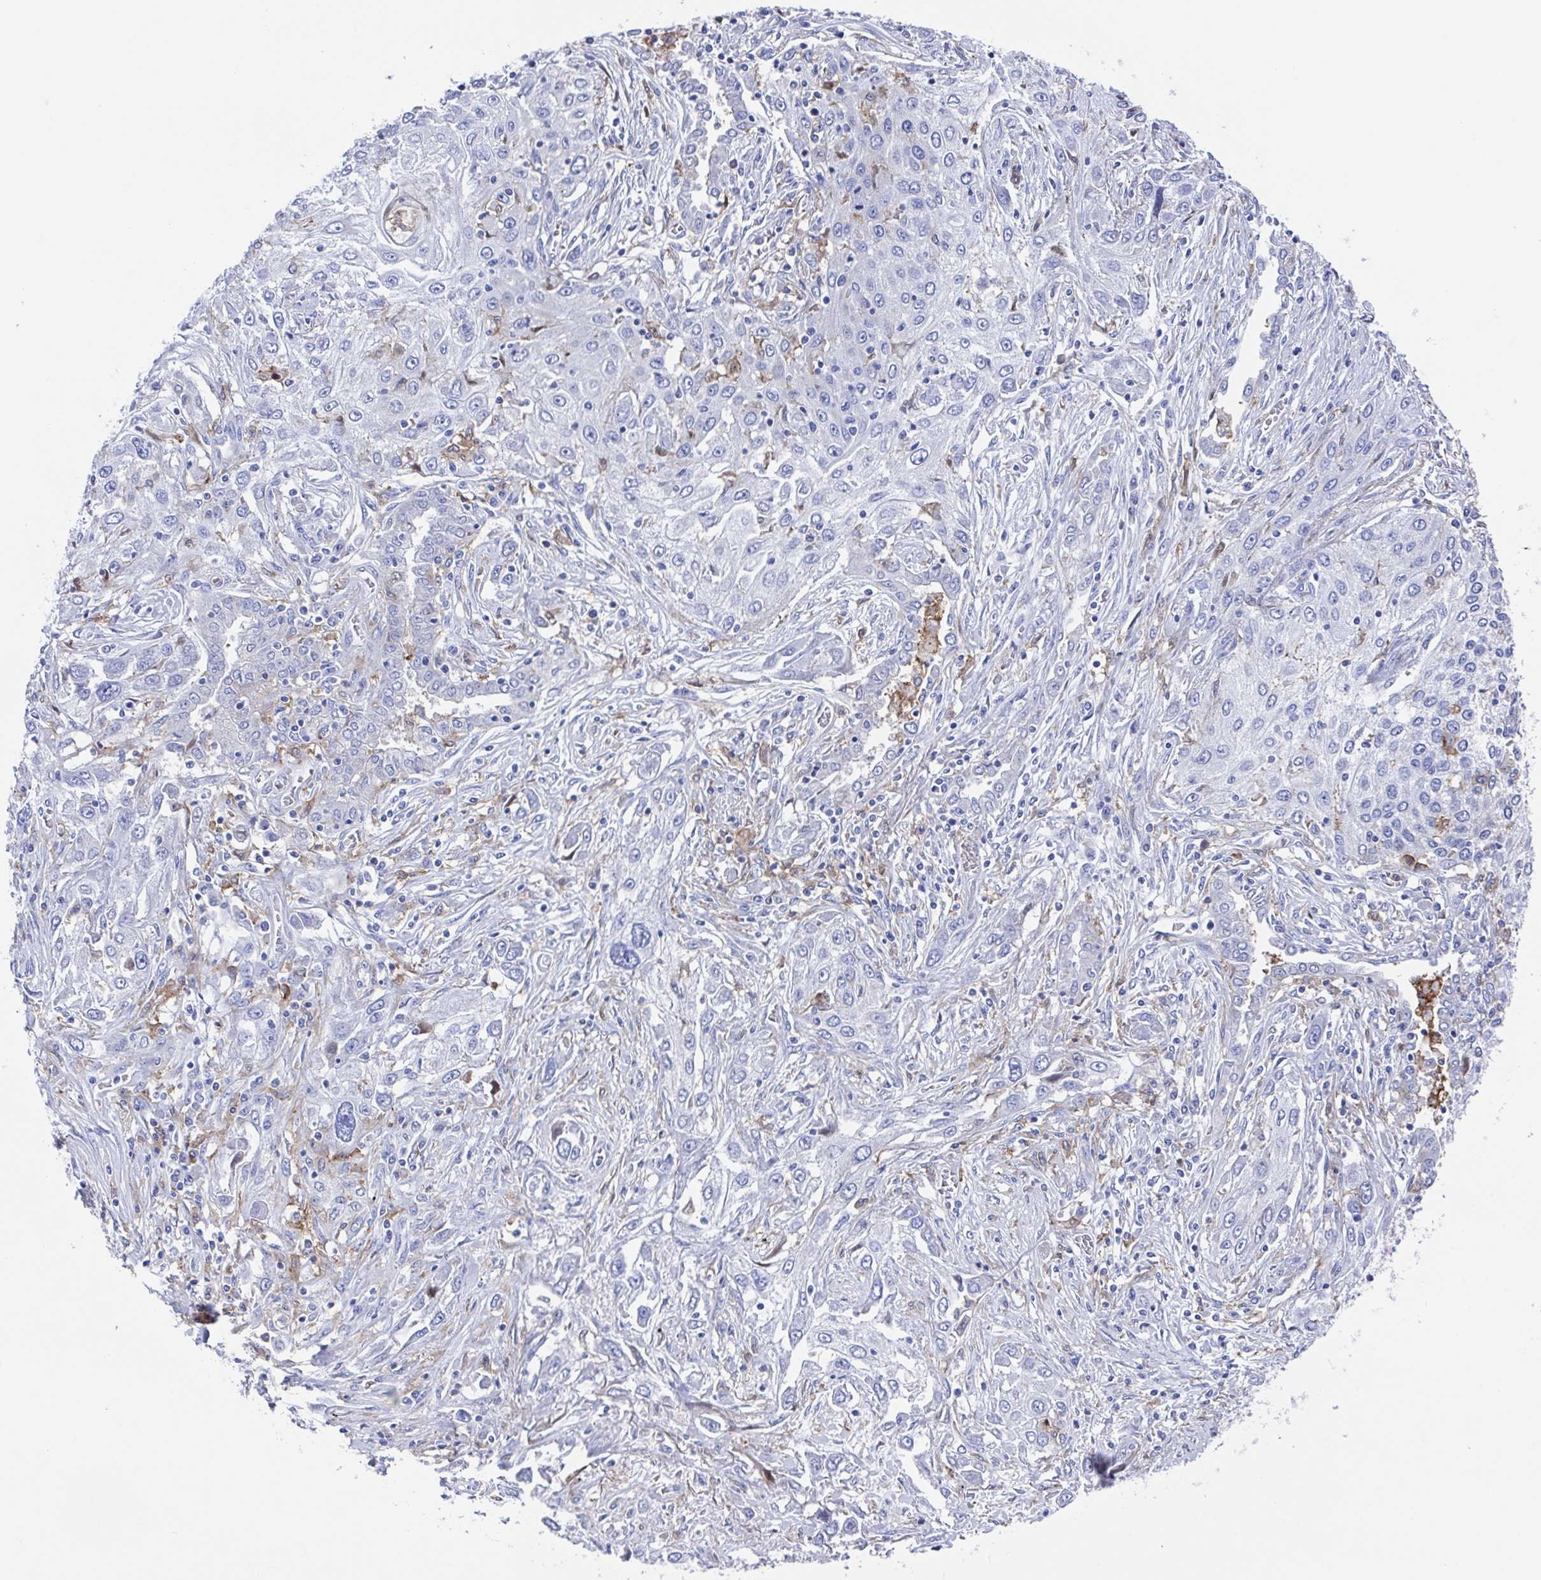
{"staining": {"intensity": "negative", "quantity": "none", "location": "none"}, "tissue": "lung cancer", "cell_type": "Tumor cells", "image_type": "cancer", "snomed": [{"axis": "morphology", "description": "Squamous cell carcinoma, NOS"}, {"axis": "topography", "description": "Lung"}], "caption": "DAB (3,3'-diaminobenzidine) immunohistochemical staining of squamous cell carcinoma (lung) displays no significant expression in tumor cells.", "gene": "FCGR3A", "patient": {"sex": "female", "age": 69}}